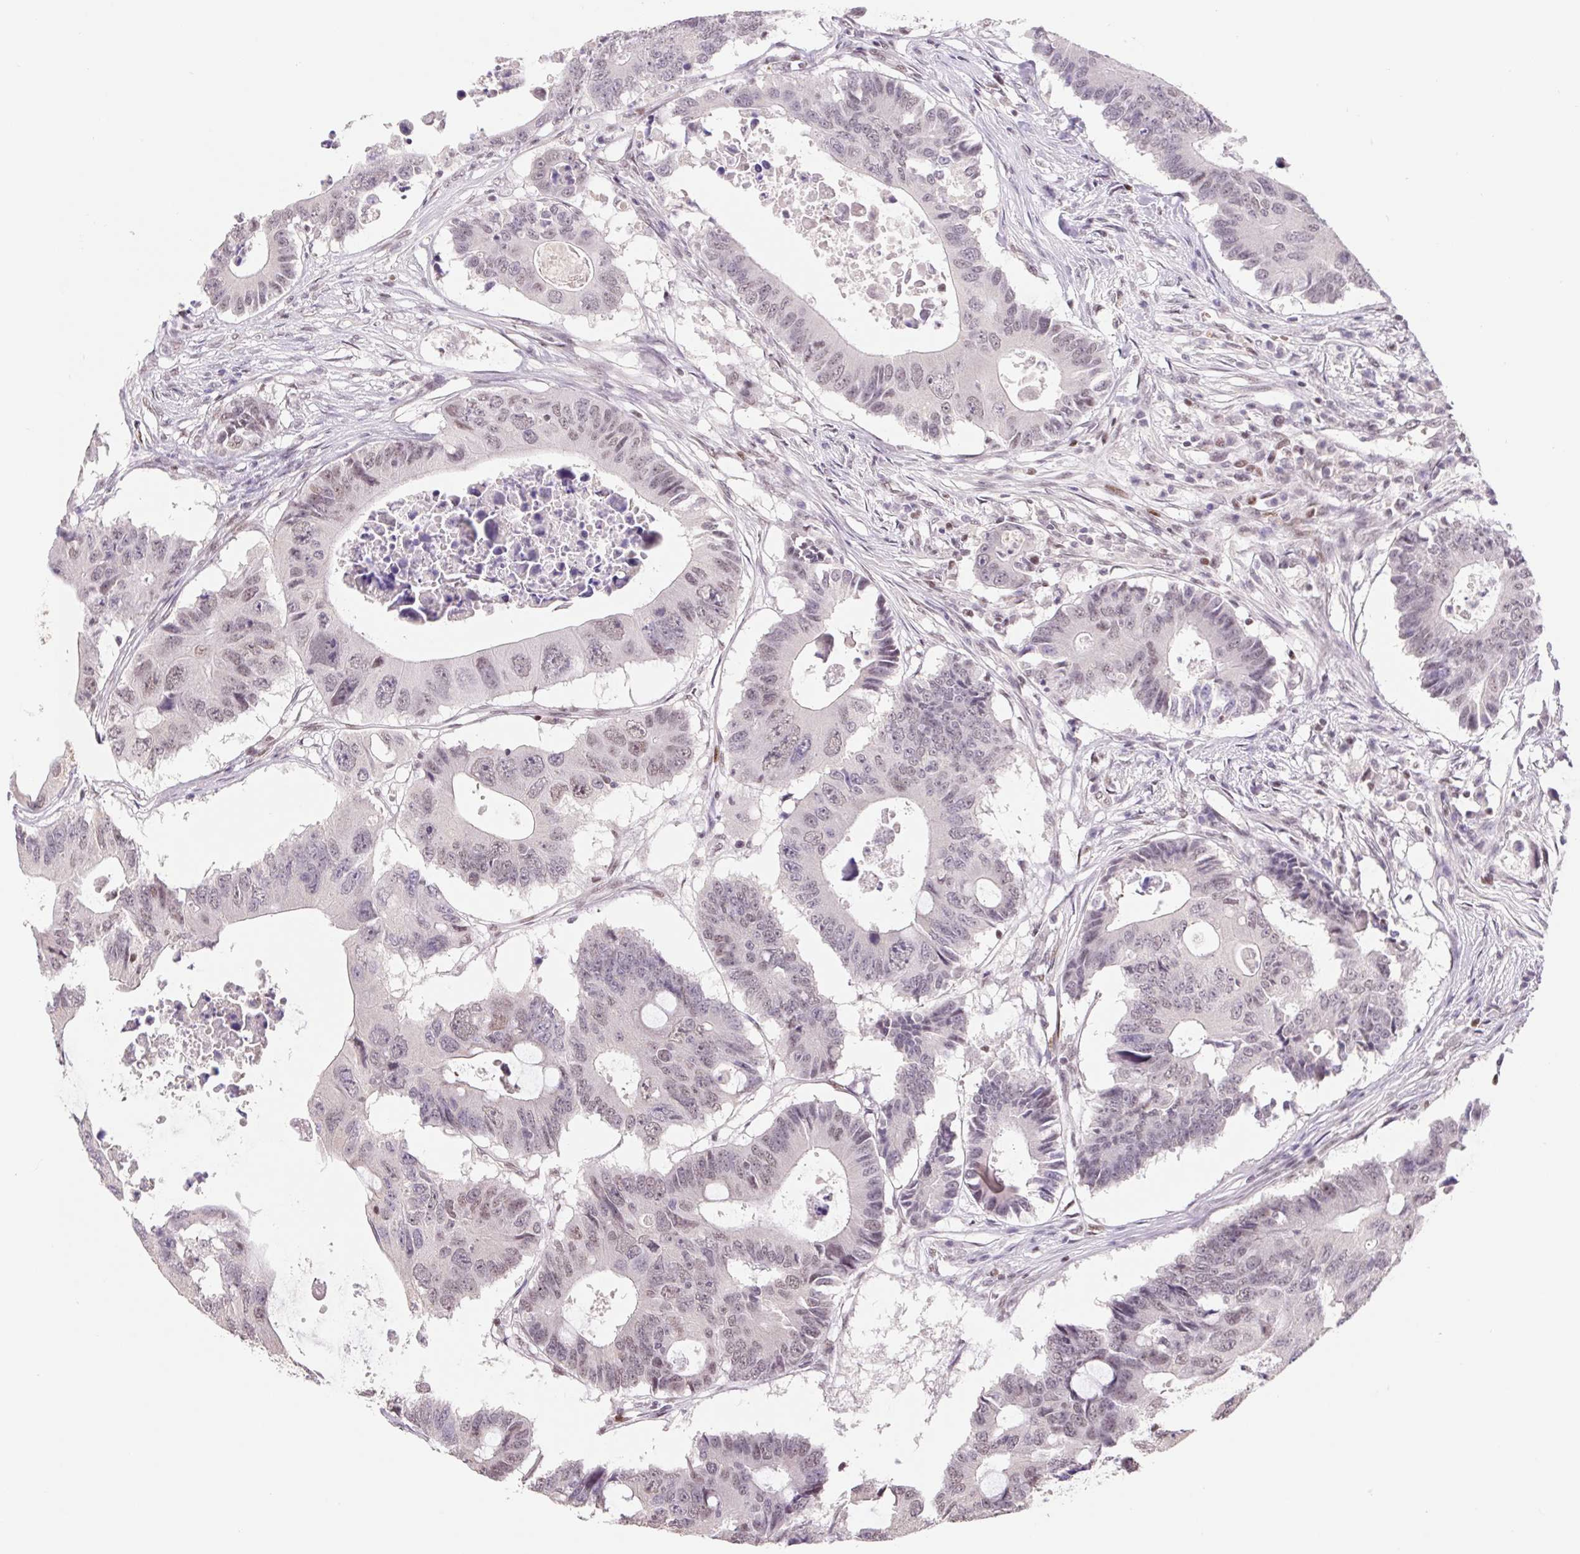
{"staining": {"intensity": "weak", "quantity": "25%-75%", "location": "nuclear"}, "tissue": "colorectal cancer", "cell_type": "Tumor cells", "image_type": "cancer", "snomed": [{"axis": "morphology", "description": "Adenocarcinoma, NOS"}, {"axis": "topography", "description": "Colon"}], "caption": "Immunohistochemistry of colorectal cancer reveals low levels of weak nuclear positivity in approximately 25%-75% of tumor cells.", "gene": "TRERF1", "patient": {"sex": "male", "age": 71}}